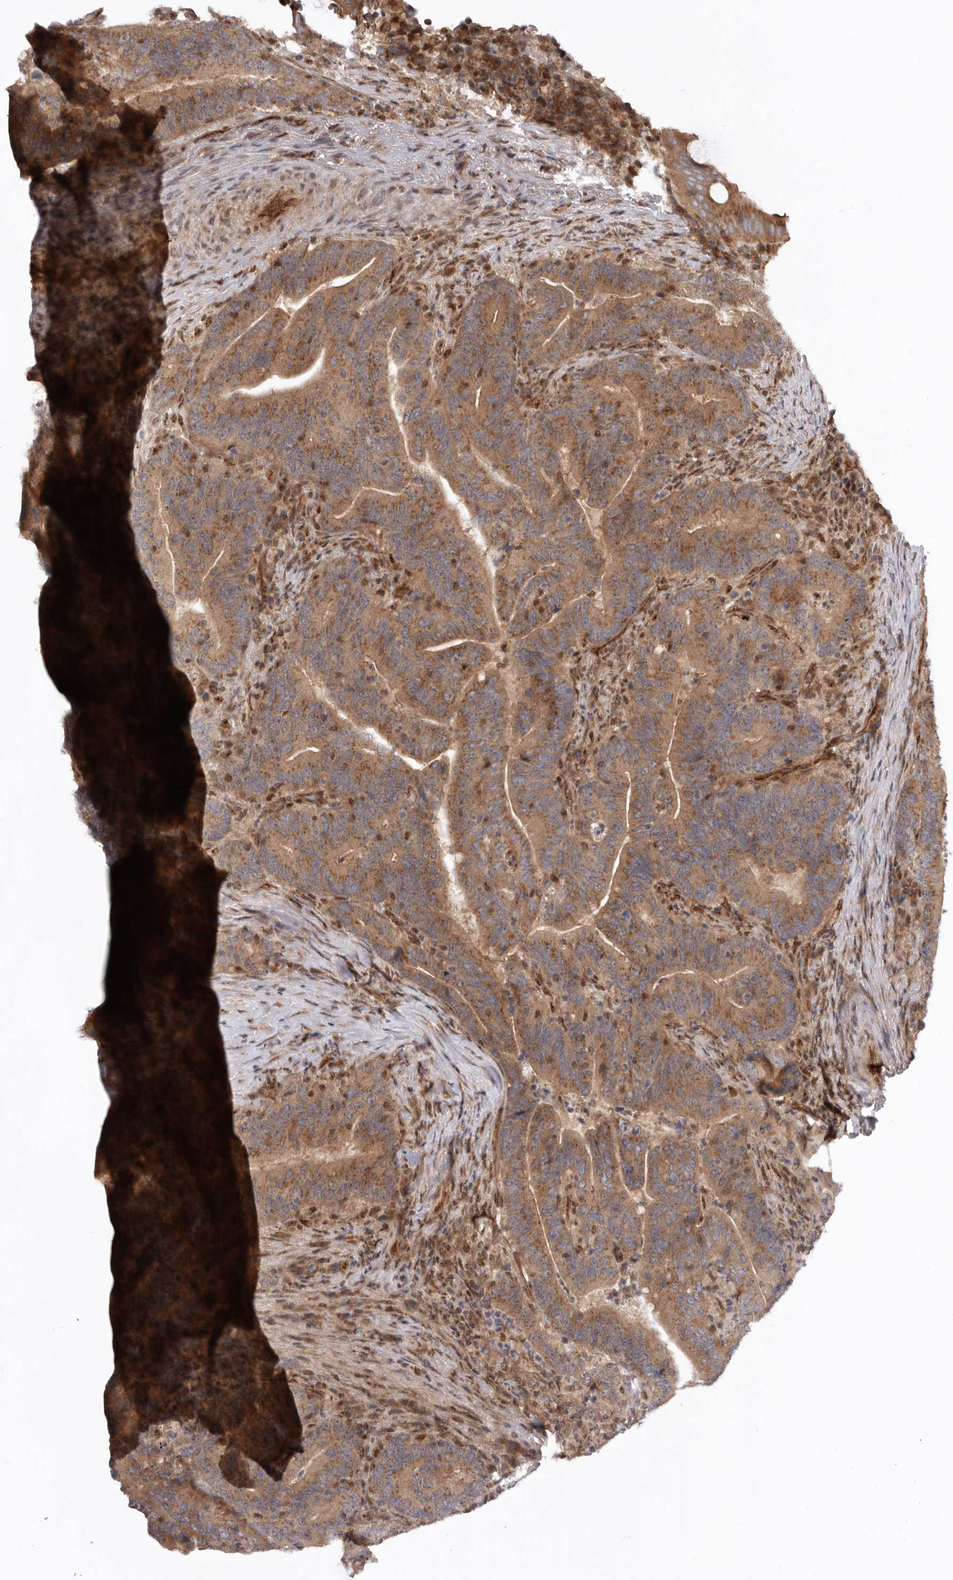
{"staining": {"intensity": "moderate", "quantity": ">75%", "location": "cytoplasmic/membranous"}, "tissue": "colorectal cancer", "cell_type": "Tumor cells", "image_type": "cancer", "snomed": [{"axis": "morphology", "description": "Adenocarcinoma, NOS"}, {"axis": "topography", "description": "Colon"}], "caption": "This is a histology image of immunohistochemistry (IHC) staining of adenocarcinoma (colorectal), which shows moderate staining in the cytoplasmic/membranous of tumor cells.", "gene": "DHDDS", "patient": {"sex": "female", "age": 66}}